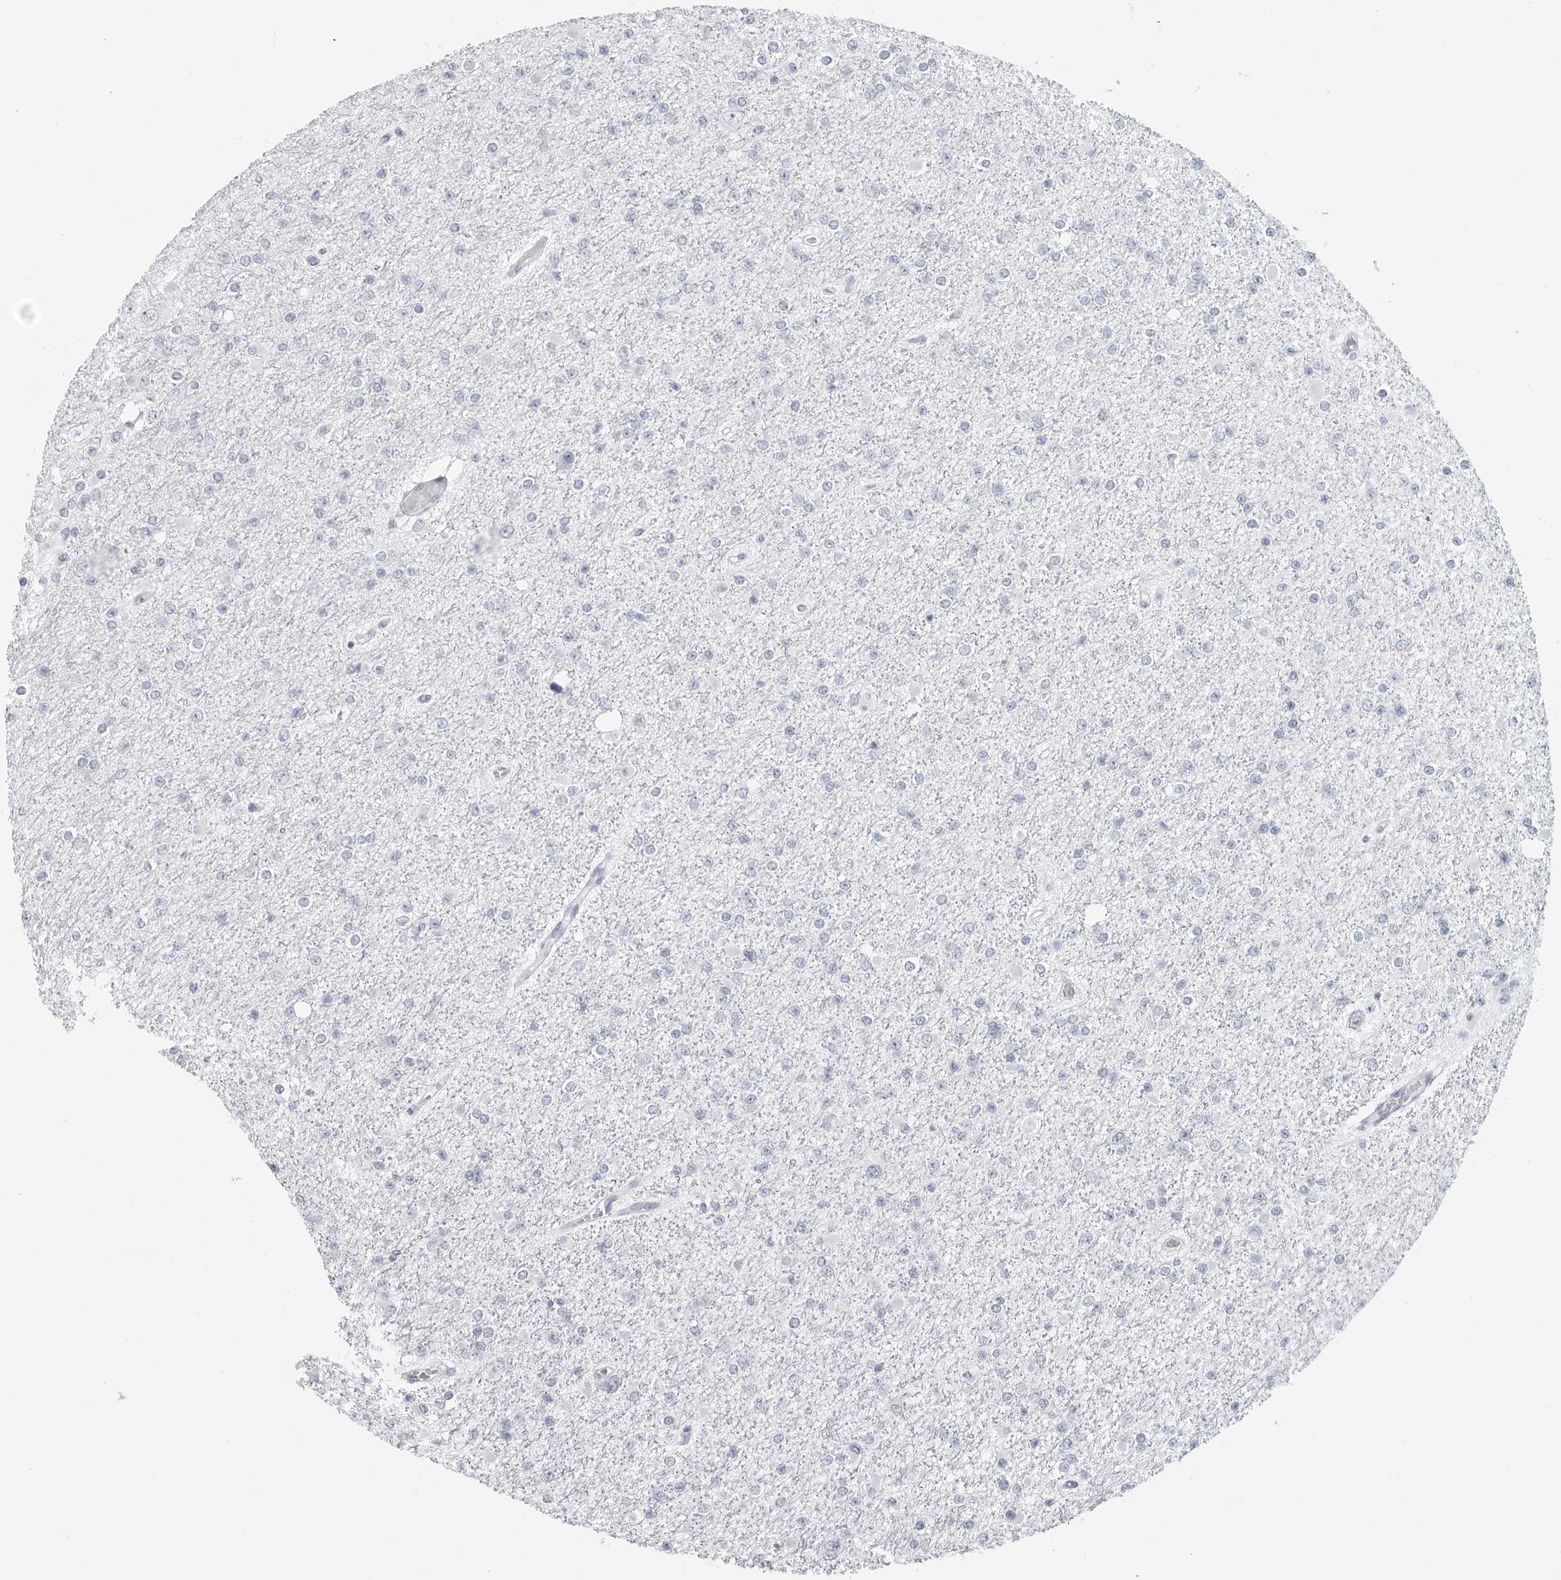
{"staining": {"intensity": "negative", "quantity": "none", "location": "none"}, "tissue": "glioma", "cell_type": "Tumor cells", "image_type": "cancer", "snomed": [{"axis": "morphology", "description": "Glioma, malignant, Low grade"}, {"axis": "topography", "description": "Brain"}], "caption": "Tumor cells are negative for brown protein staining in malignant low-grade glioma. (DAB immunohistochemistry visualized using brightfield microscopy, high magnification).", "gene": "CSH1", "patient": {"sex": "female", "age": 22}}